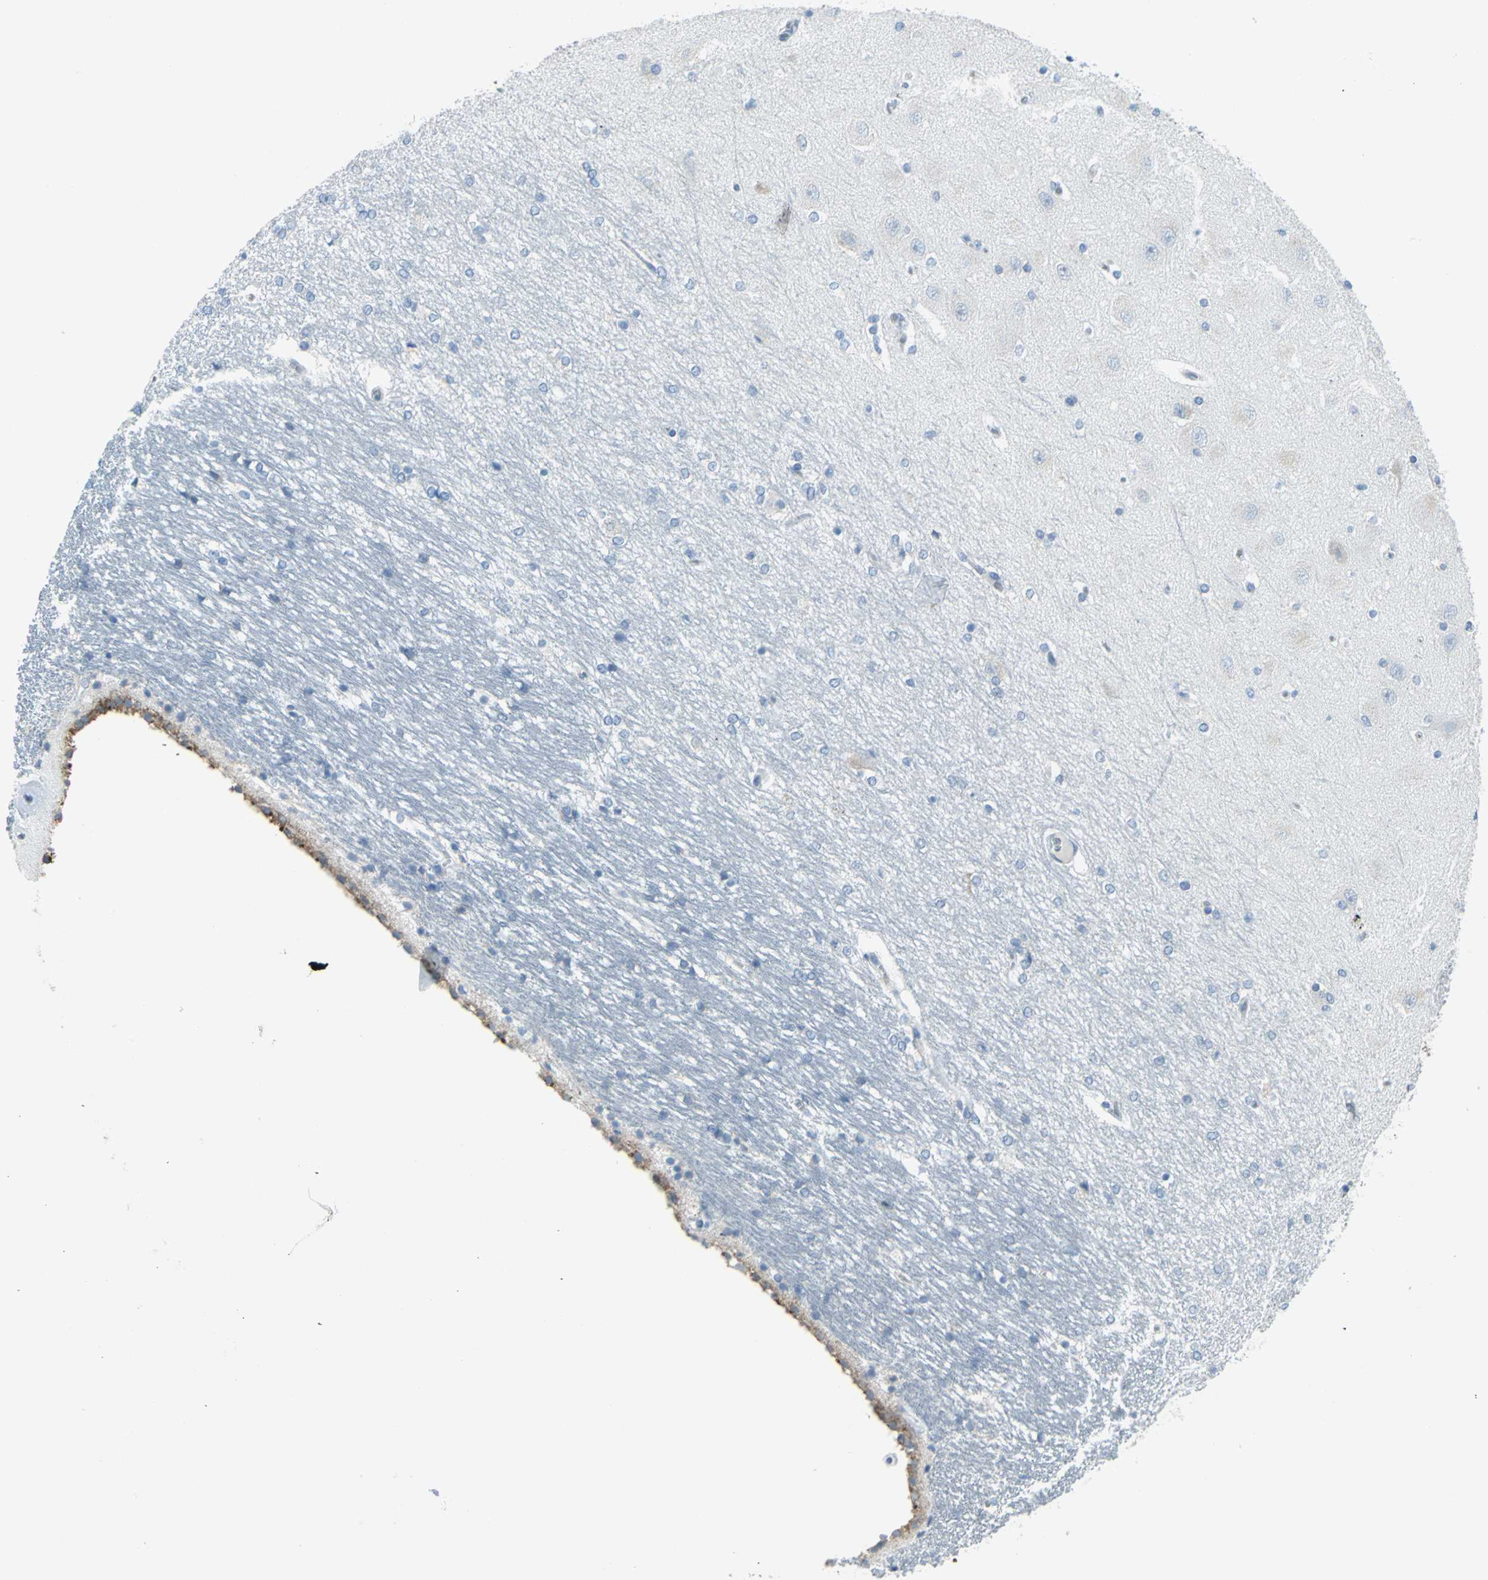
{"staining": {"intensity": "negative", "quantity": "none", "location": "none"}, "tissue": "hippocampus", "cell_type": "Glial cells", "image_type": "normal", "snomed": [{"axis": "morphology", "description": "Normal tissue, NOS"}, {"axis": "topography", "description": "Hippocampus"}], "caption": "Hippocampus was stained to show a protein in brown. There is no significant expression in glial cells. Brightfield microscopy of immunohistochemistry (IHC) stained with DAB (3,3'-diaminobenzidine) (brown) and hematoxylin (blue), captured at high magnification.", "gene": "DNAI2", "patient": {"sex": "female", "age": 19}}